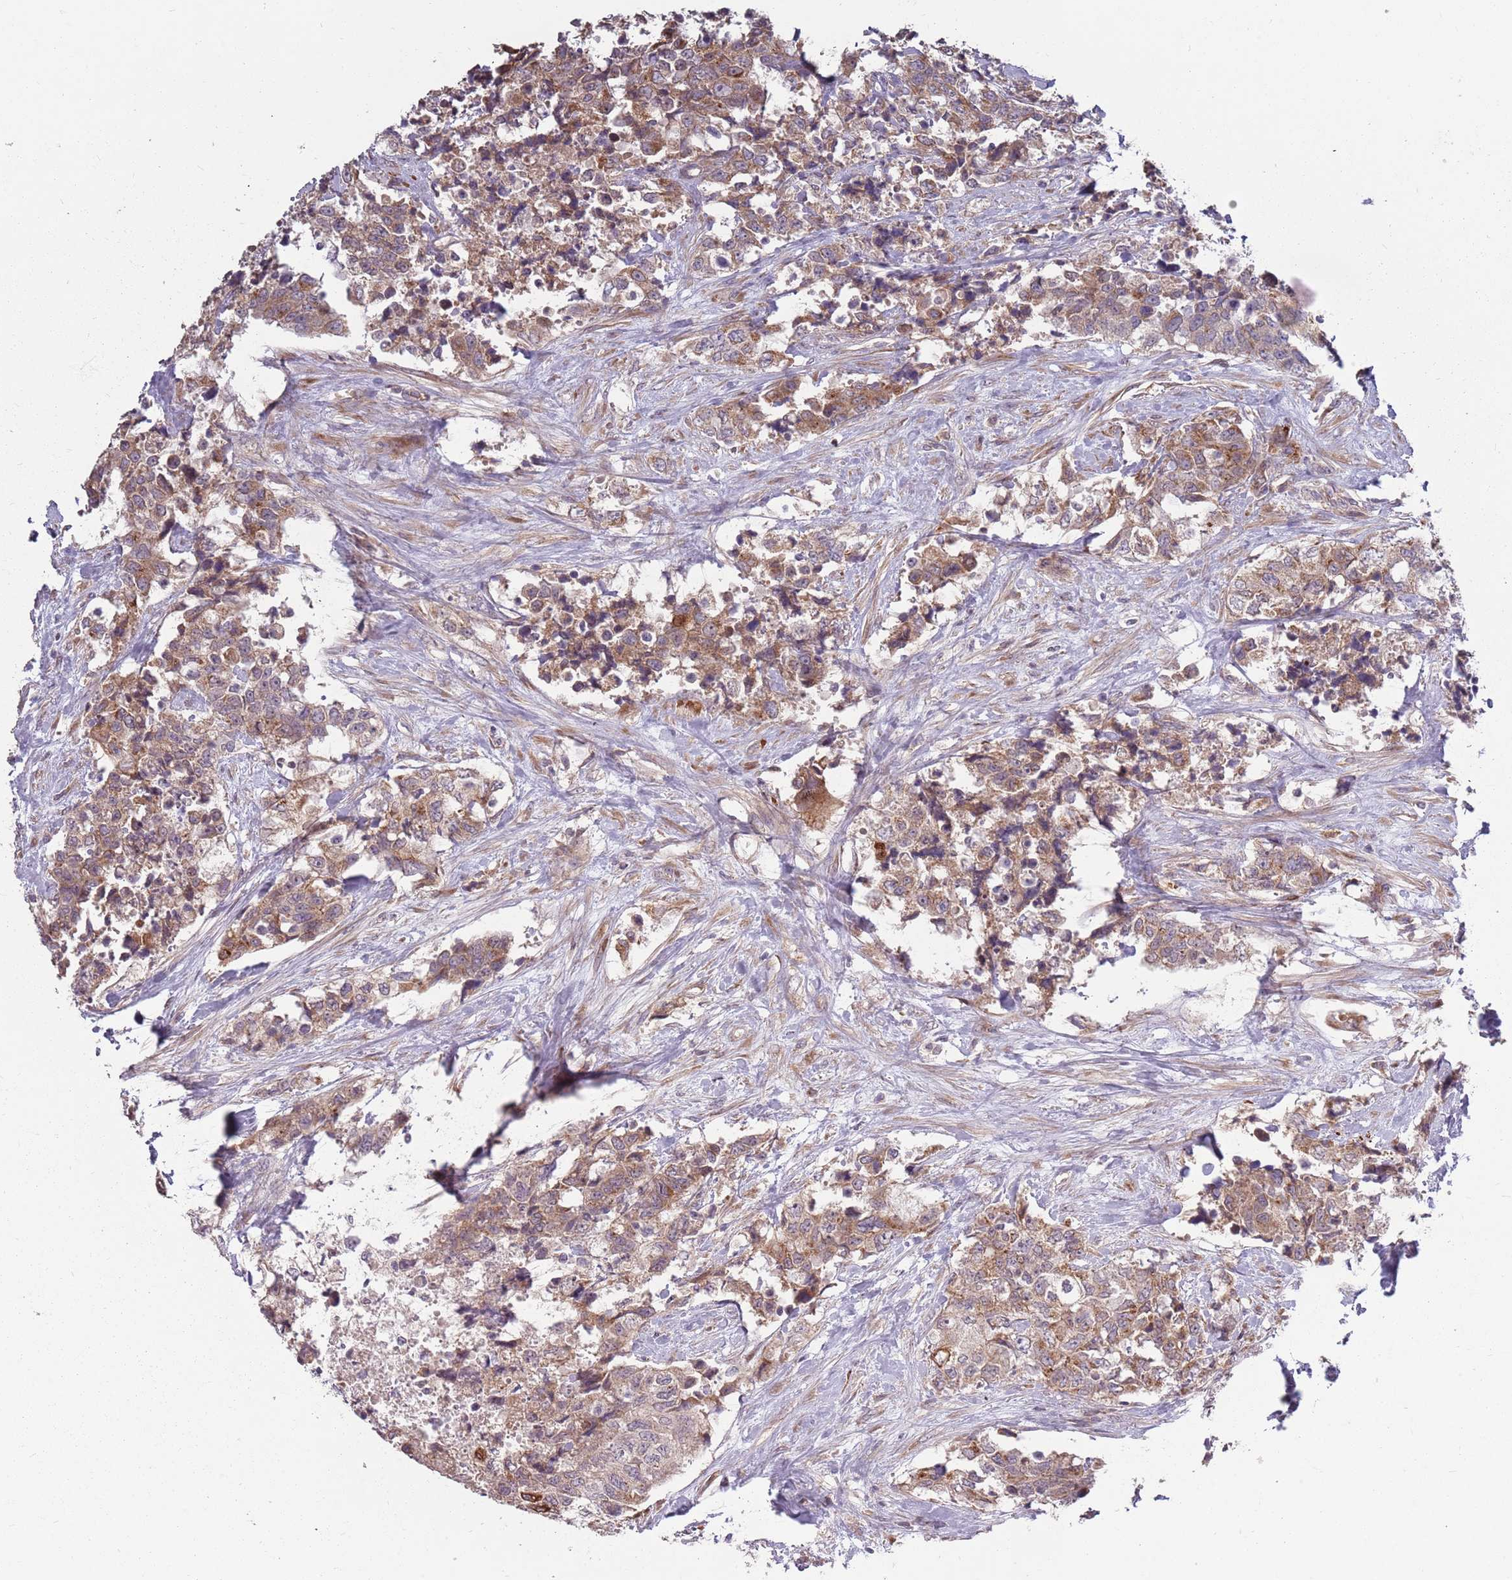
{"staining": {"intensity": "moderate", "quantity": ">75%", "location": "cytoplasmic/membranous"}, "tissue": "urothelial cancer", "cell_type": "Tumor cells", "image_type": "cancer", "snomed": [{"axis": "morphology", "description": "Urothelial carcinoma, High grade"}, {"axis": "topography", "description": "Urinary bladder"}], "caption": "There is medium levels of moderate cytoplasmic/membranous staining in tumor cells of high-grade urothelial carcinoma, as demonstrated by immunohistochemical staining (brown color).", "gene": "PLD6", "patient": {"sex": "female", "age": 78}}